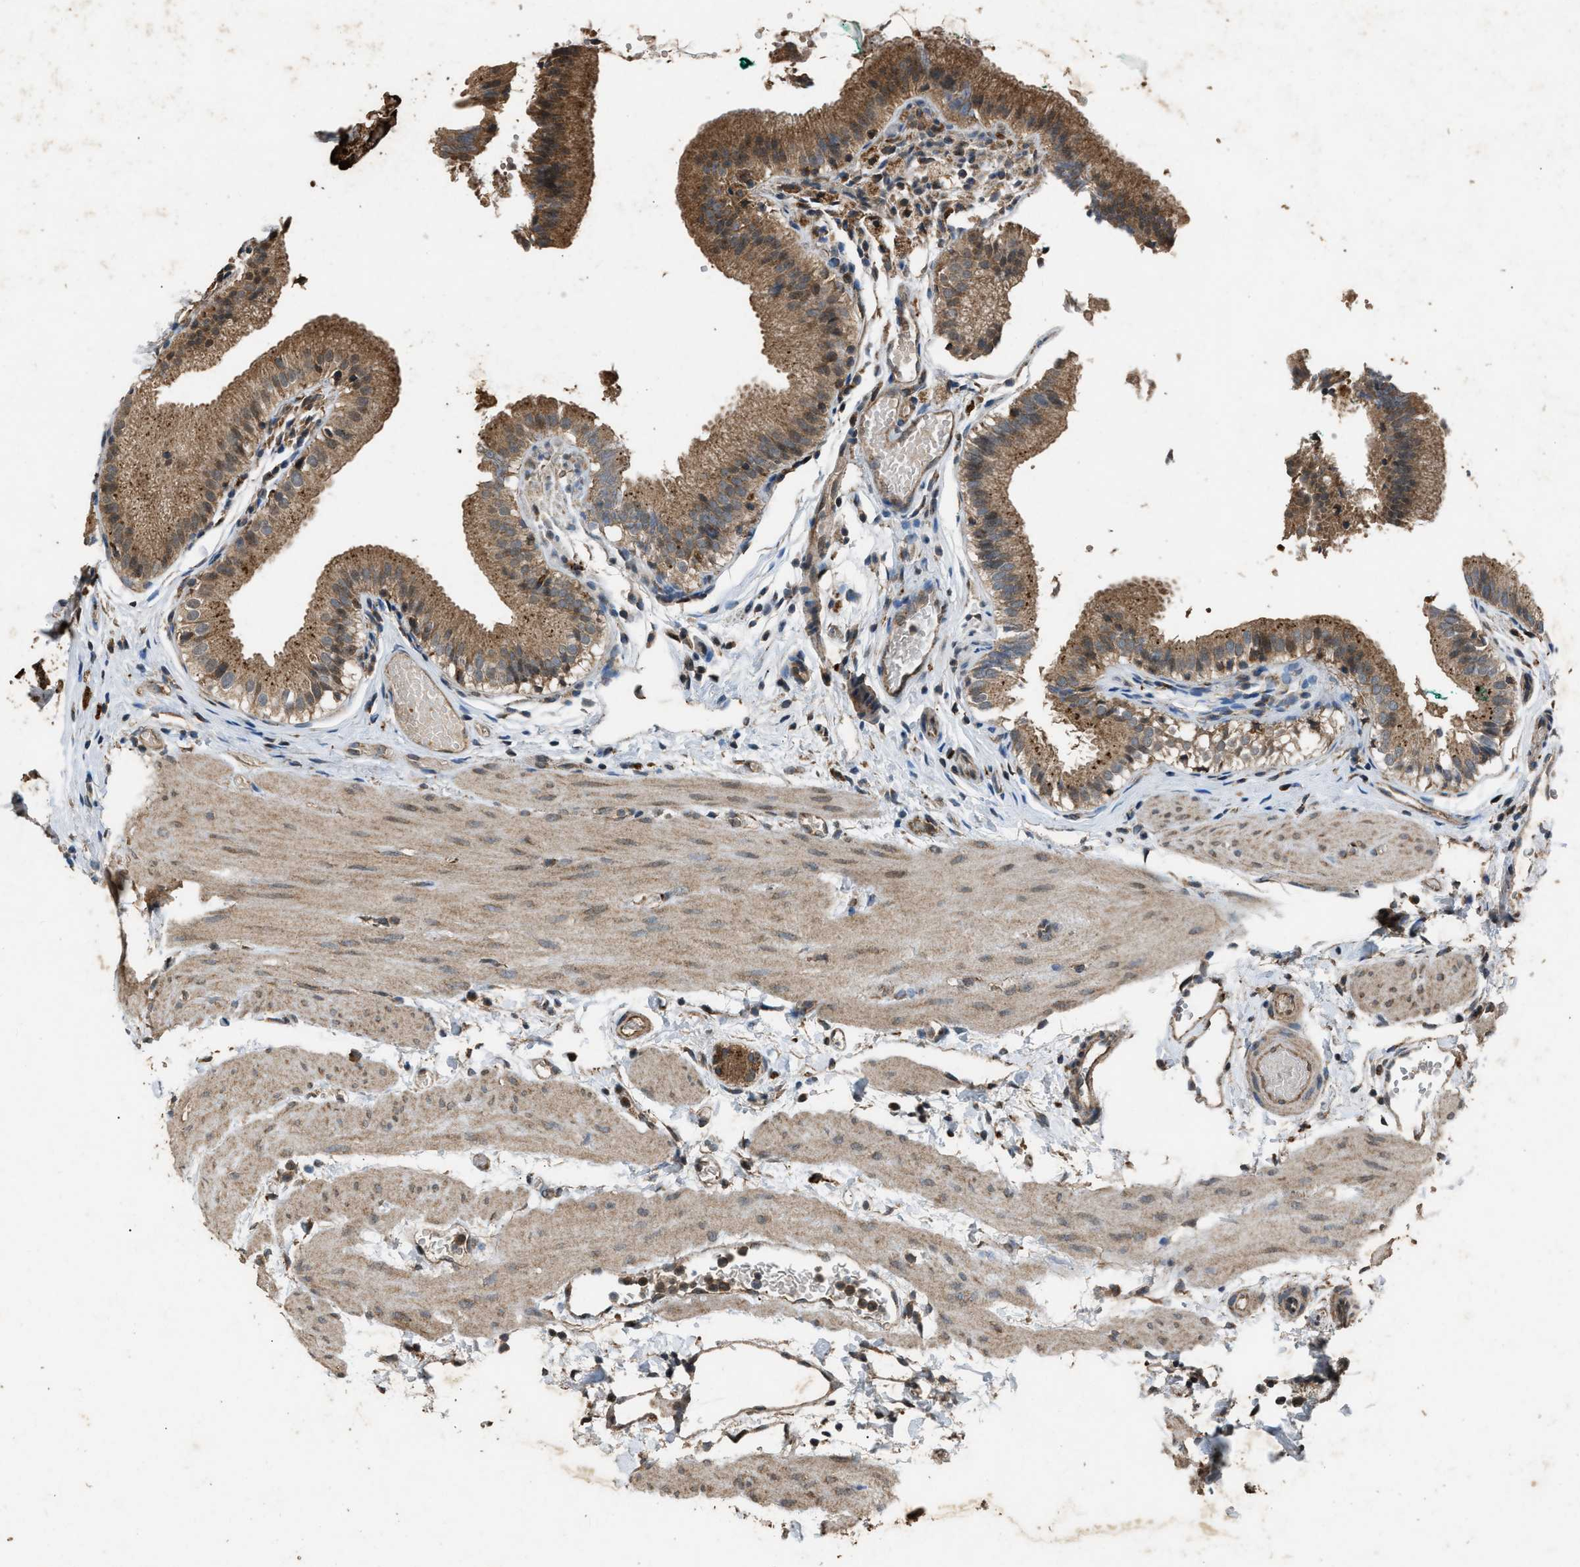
{"staining": {"intensity": "strong", "quantity": ">75%", "location": "cytoplasmic/membranous"}, "tissue": "gallbladder", "cell_type": "Glandular cells", "image_type": "normal", "snomed": [{"axis": "morphology", "description": "Normal tissue, NOS"}, {"axis": "topography", "description": "Gallbladder"}], "caption": "The micrograph demonstrates immunohistochemical staining of normal gallbladder. There is strong cytoplasmic/membranous positivity is present in about >75% of glandular cells. Using DAB (brown) and hematoxylin (blue) stains, captured at high magnification using brightfield microscopy.", "gene": "PSMD1", "patient": {"sex": "female", "age": 26}}